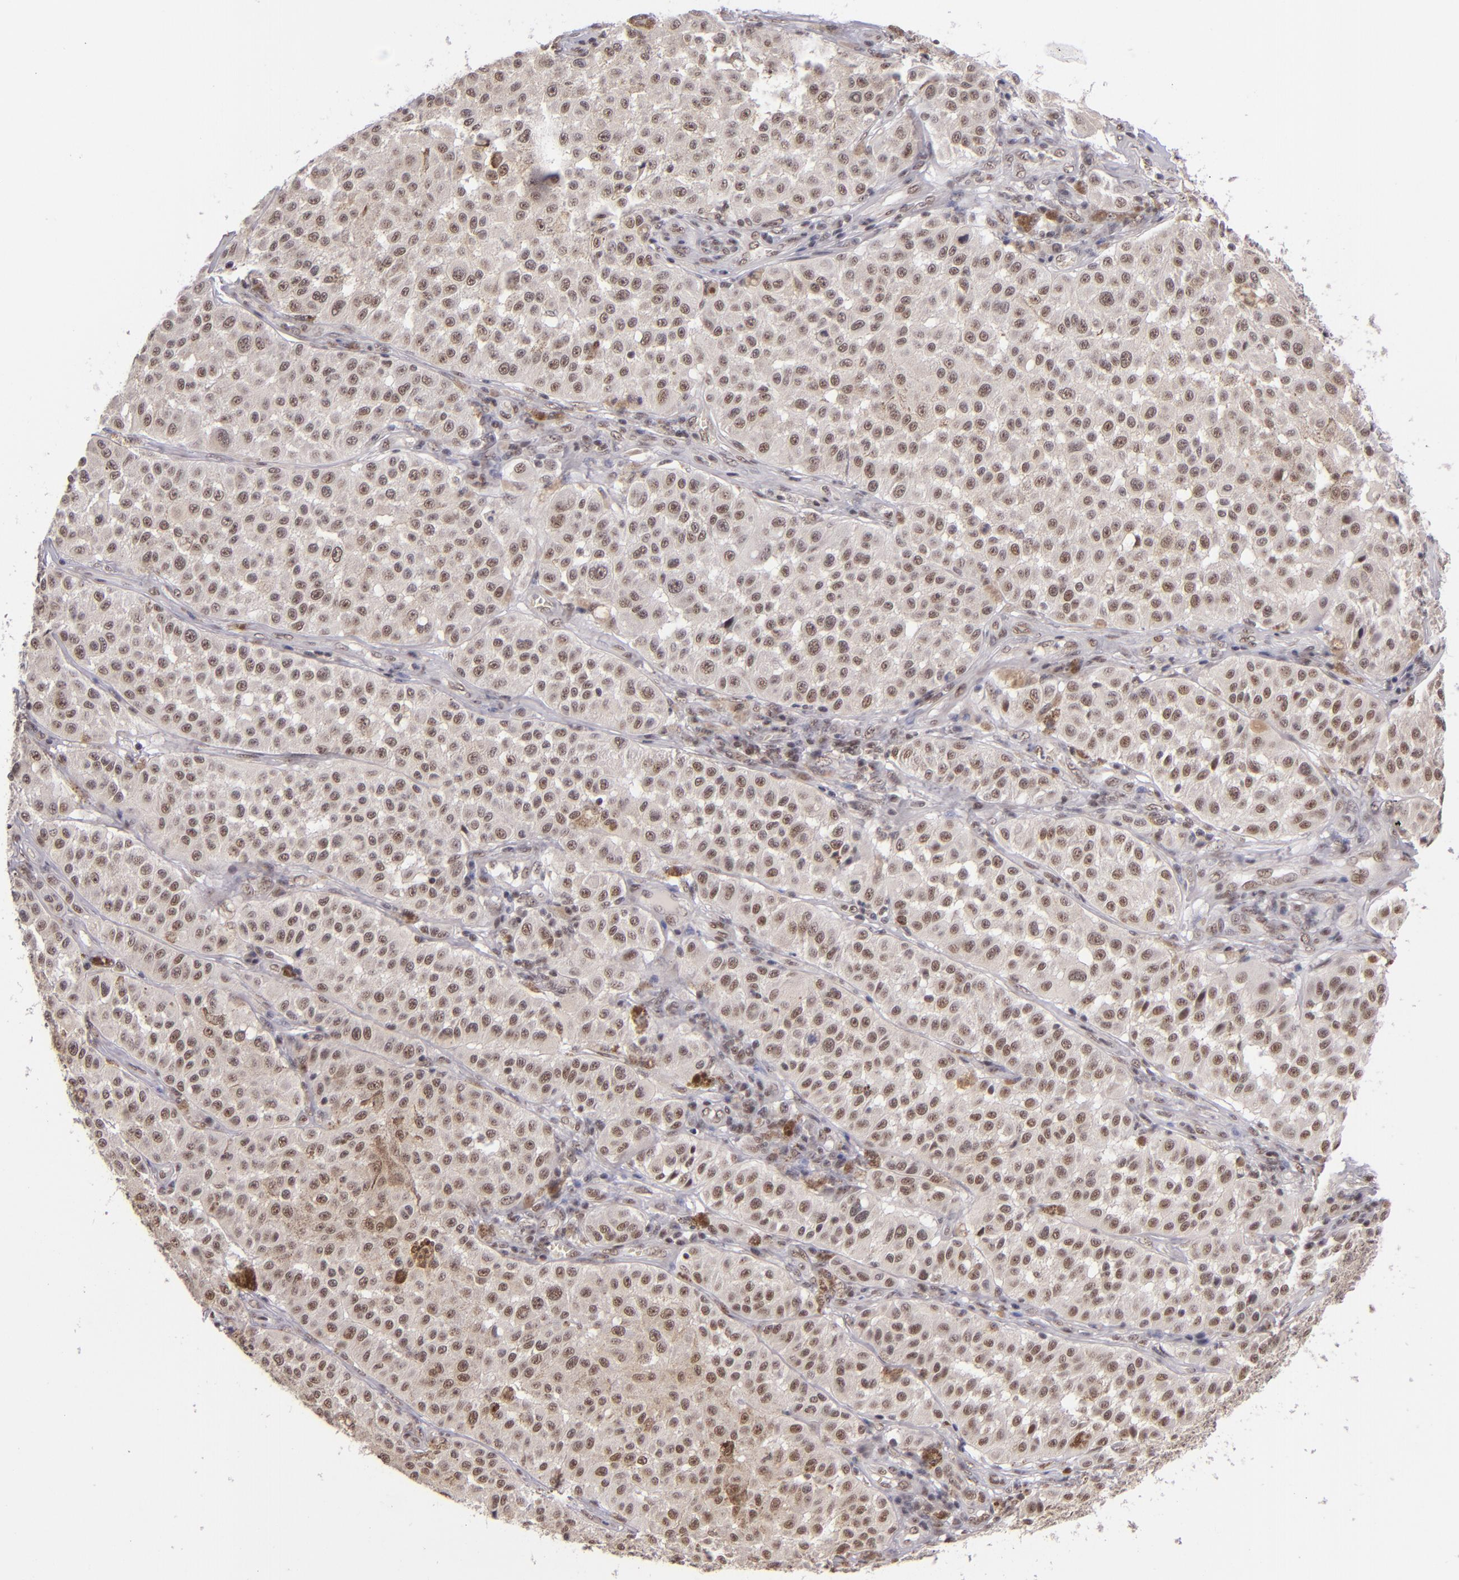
{"staining": {"intensity": "weak", "quantity": ">75%", "location": "cytoplasmic/membranous,nuclear"}, "tissue": "melanoma", "cell_type": "Tumor cells", "image_type": "cancer", "snomed": [{"axis": "morphology", "description": "Malignant melanoma, NOS"}, {"axis": "topography", "description": "Skin"}], "caption": "Melanoma was stained to show a protein in brown. There is low levels of weak cytoplasmic/membranous and nuclear staining in about >75% of tumor cells. Immunohistochemistry (ihc) stains the protein in brown and the nuclei are stained blue.", "gene": "ZNF148", "patient": {"sex": "female", "age": 64}}